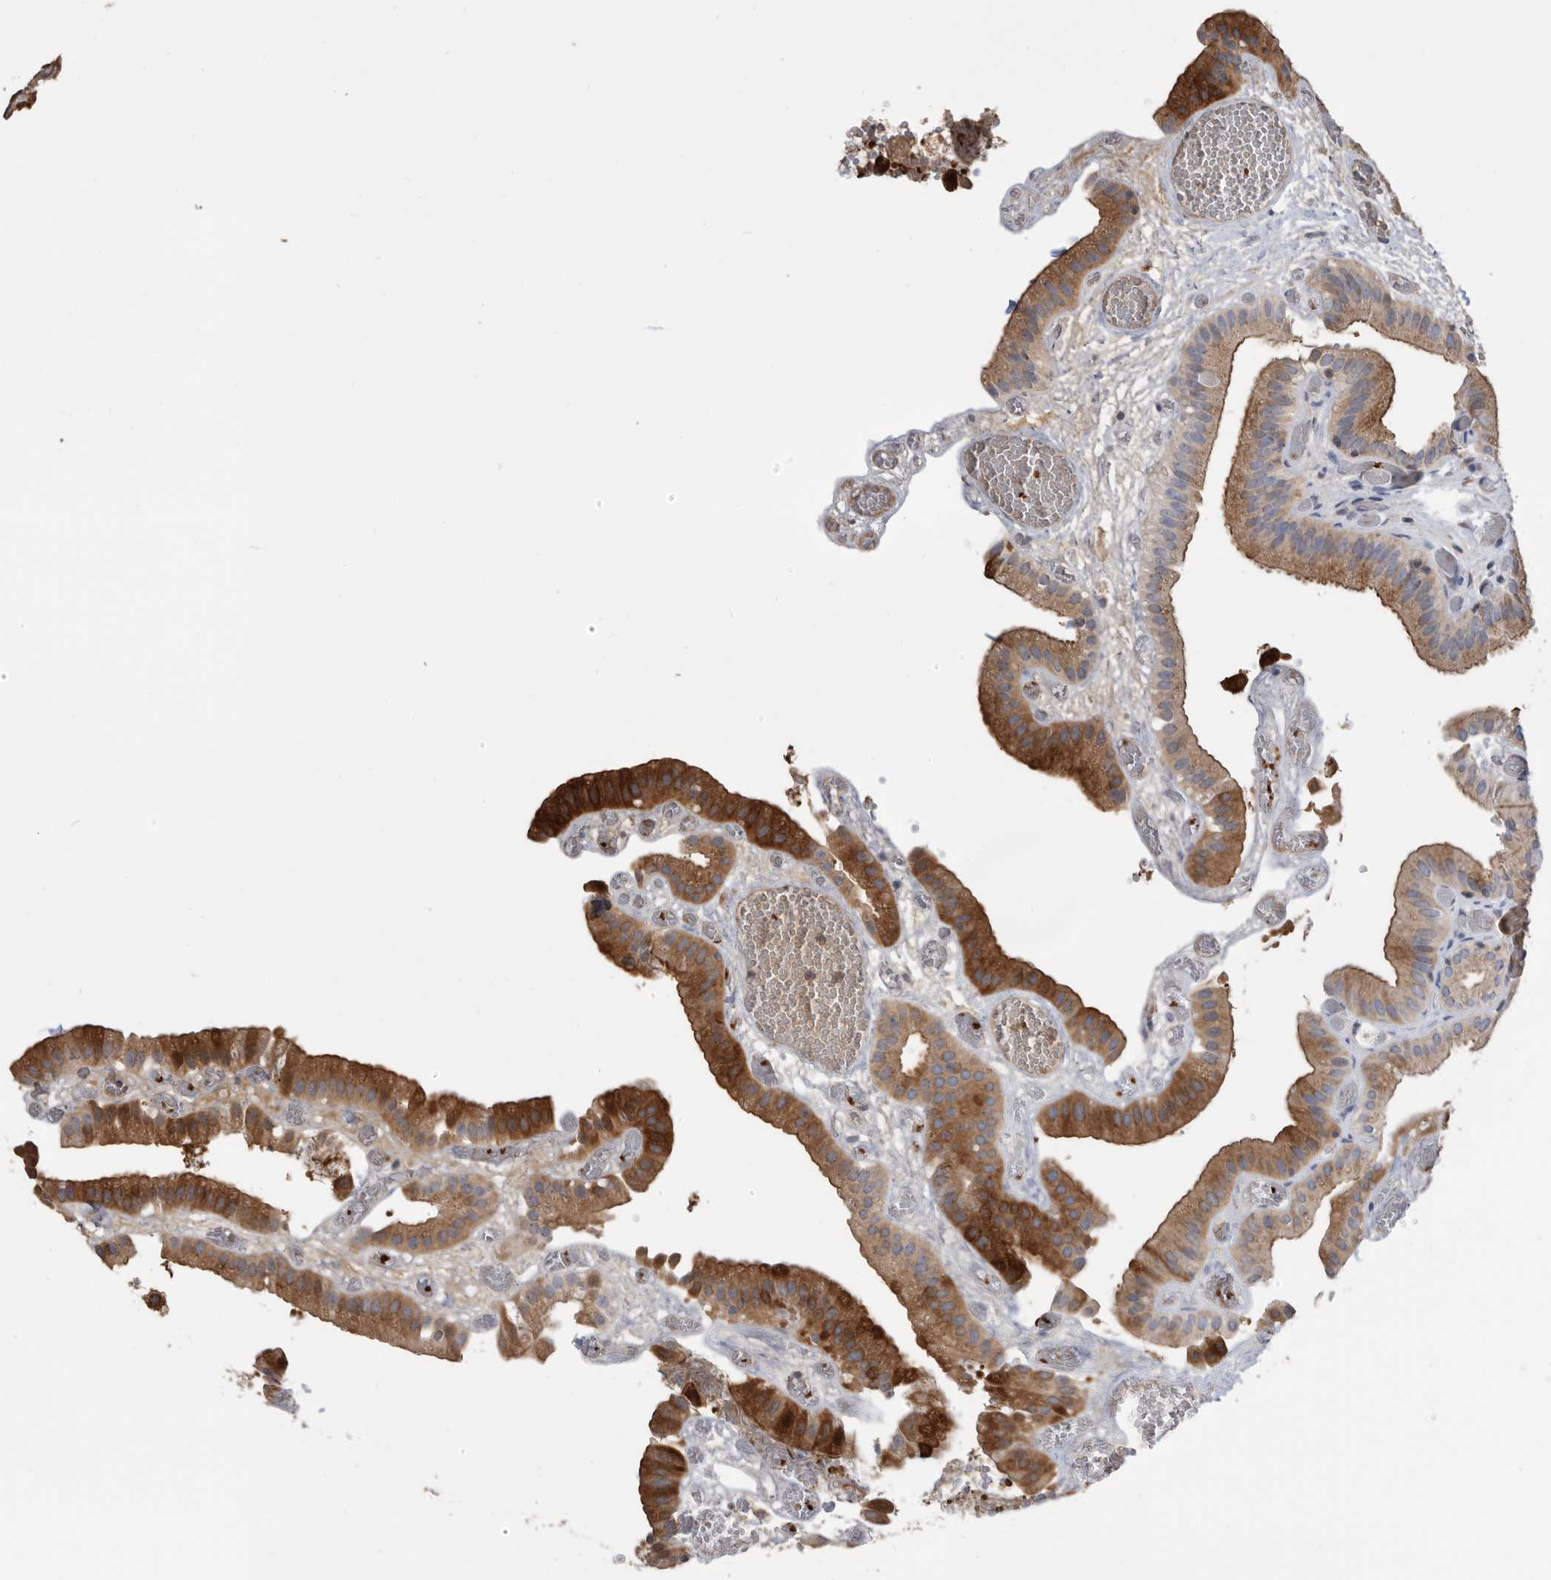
{"staining": {"intensity": "strong", "quantity": ">75%", "location": "cytoplasmic/membranous"}, "tissue": "gallbladder", "cell_type": "Glandular cells", "image_type": "normal", "snomed": [{"axis": "morphology", "description": "Normal tissue, NOS"}, {"axis": "topography", "description": "Gallbladder"}], "caption": "Brown immunohistochemical staining in benign gallbladder displays strong cytoplasmic/membranous expression in approximately >75% of glandular cells.", "gene": "CRISPLD2", "patient": {"sex": "female", "age": 64}}